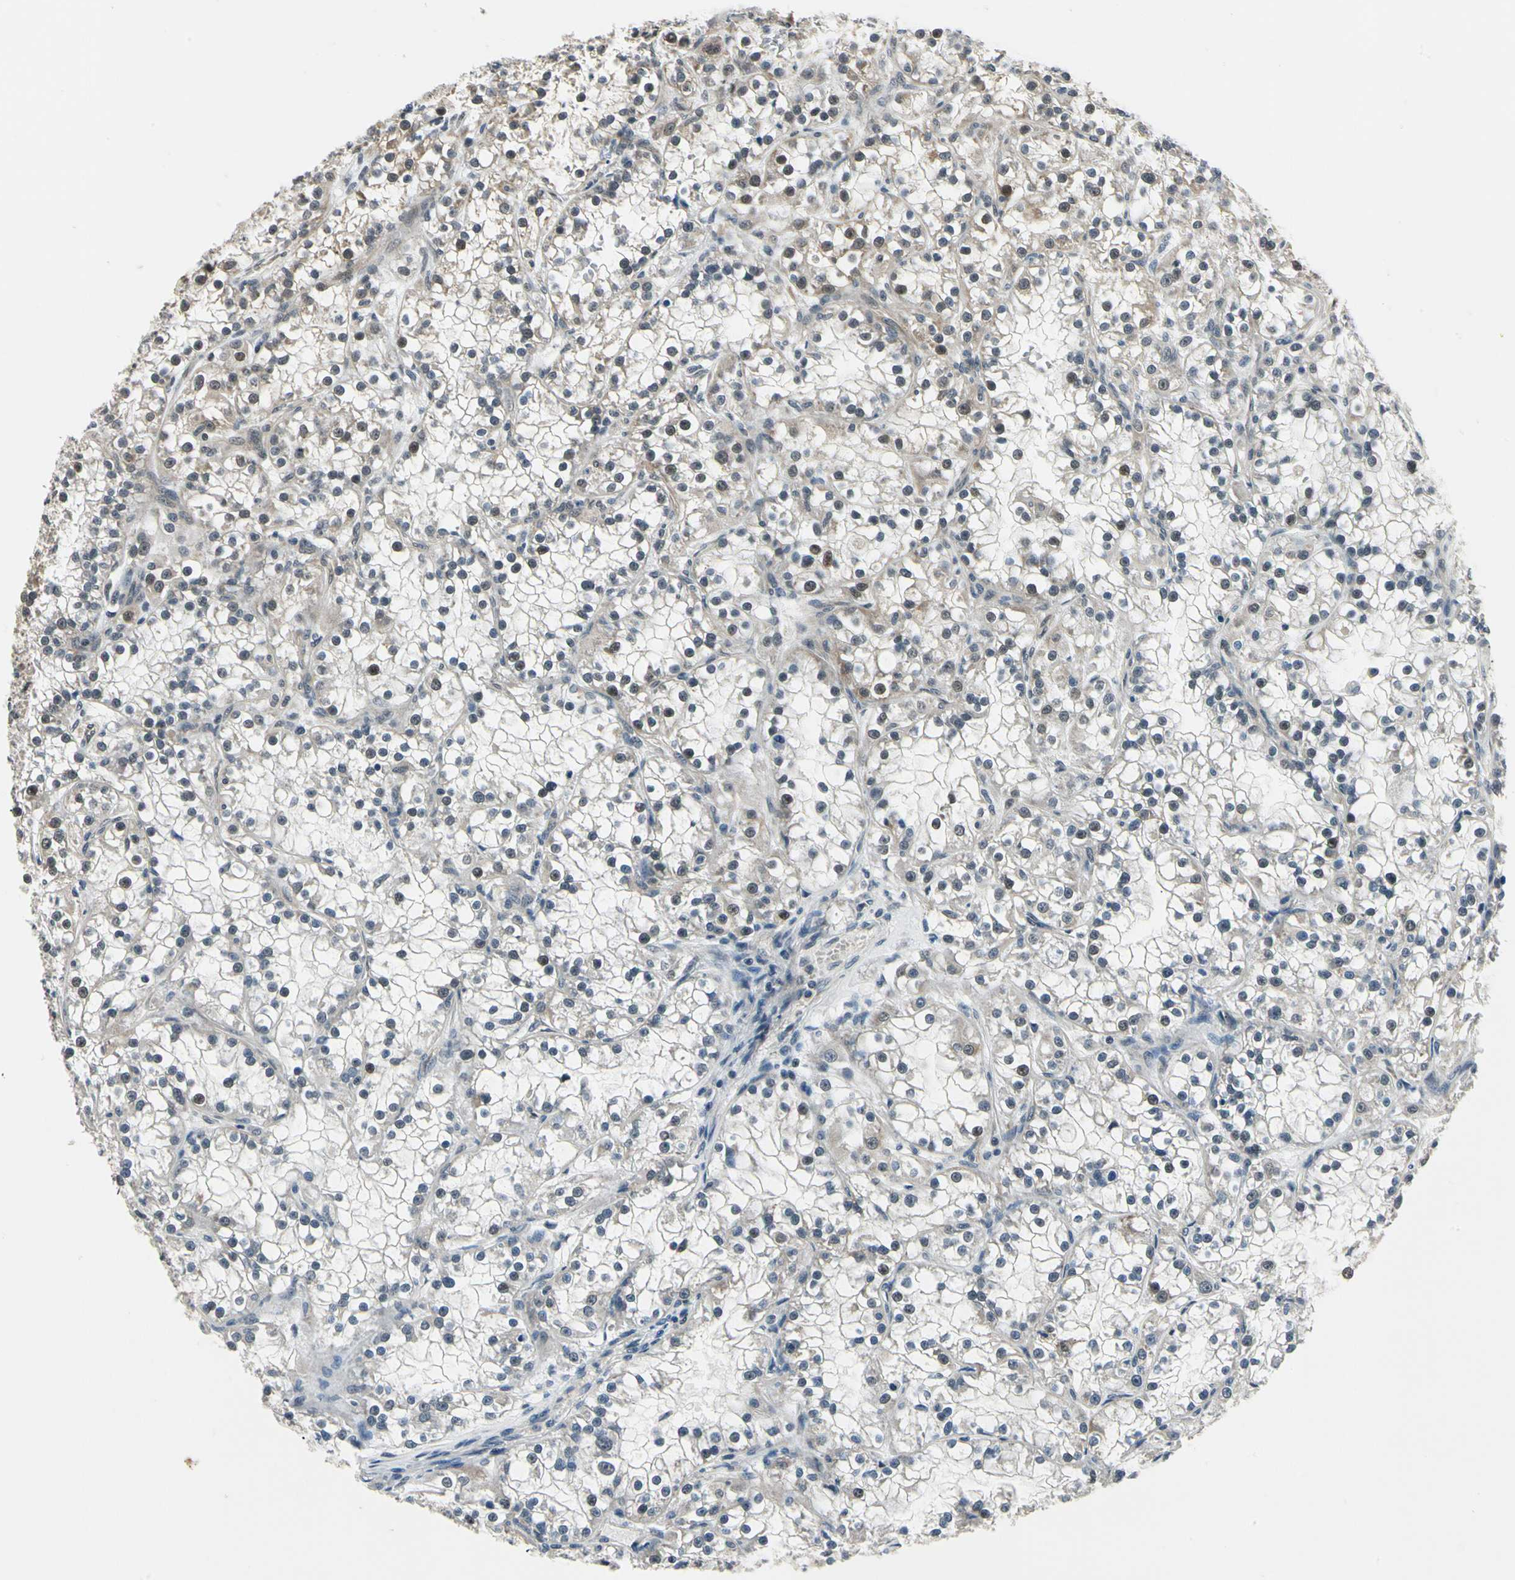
{"staining": {"intensity": "negative", "quantity": "none", "location": "none"}, "tissue": "renal cancer", "cell_type": "Tumor cells", "image_type": "cancer", "snomed": [{"axis": "morphology", "description": "Adenocarcinoma, NOS"}, {"axis": "topography", "description": "Kidney"}], "caption": "Immunohistochemistry (IHC) histopathology image of neoplastic tissue: human renal cancer stained with DAB shows no significant protein positivity in tumor cells.", "gene": "PDK2", "patient": {"sex": "female", "age": 52}}